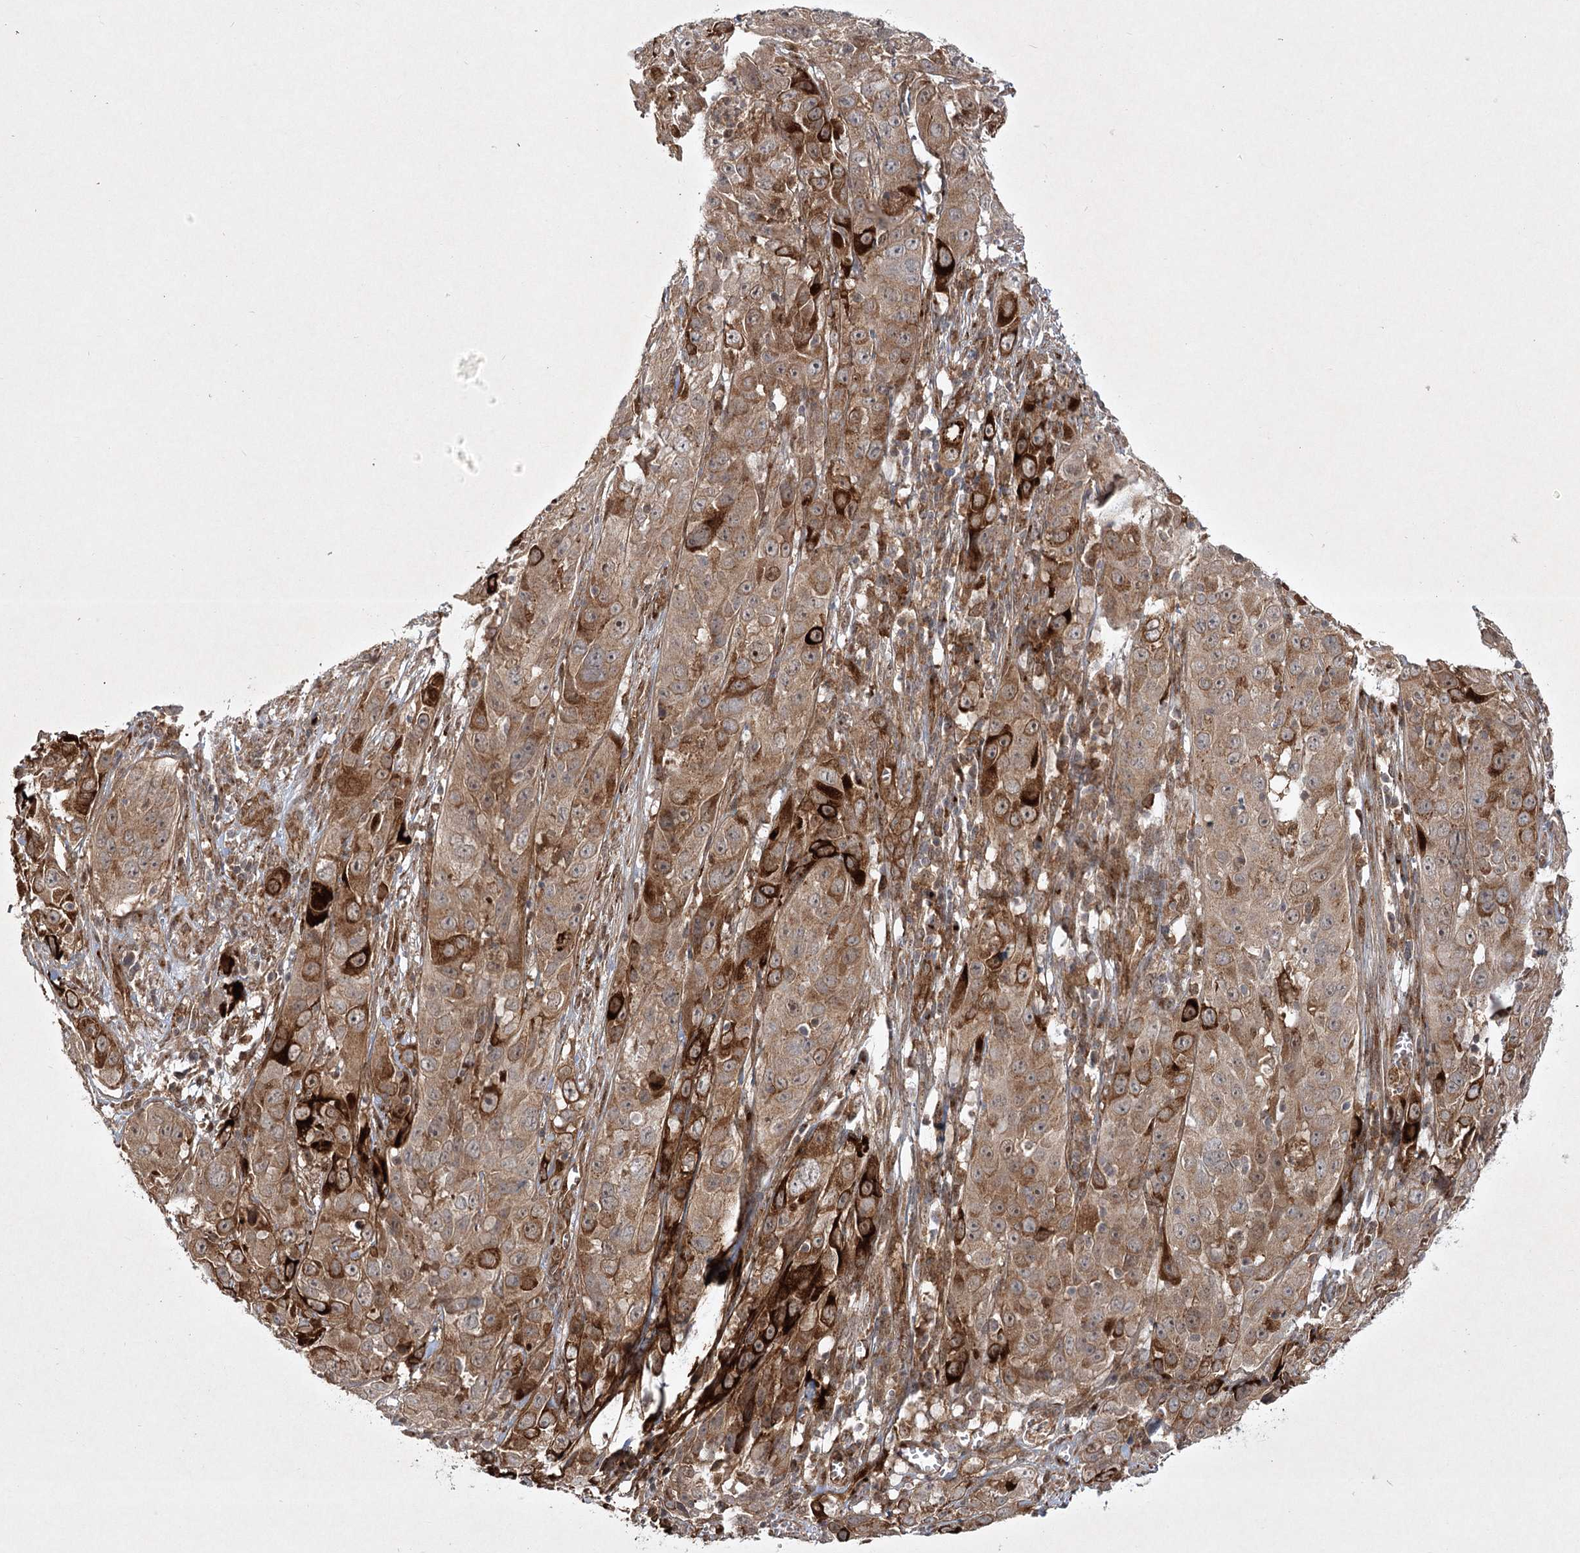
{"staining": {"intensity": "strong", "quantity": "25%-75%", "location": "cytoplasmic/membranous"}, "tissue": "cervical cancer", "cell_type": "Tumor cells", "image_type": "cancer", "snomed": [{"axis": "morphology", "description": "Squamous cell carcinoma, NOS"}, {"axis": "topography", "description": "Cervix"}], "caption": "This photomicrograph shows immunohistochemistry (IHC) staining of human cervical cancer (squamous cell carcinoma), with high strong cytoplasmic/membranous positivity in approximately 25%-75% of tumor cells.", "gene": "ARHGAP31", "patient": {"sex": "female", "age": 32}}